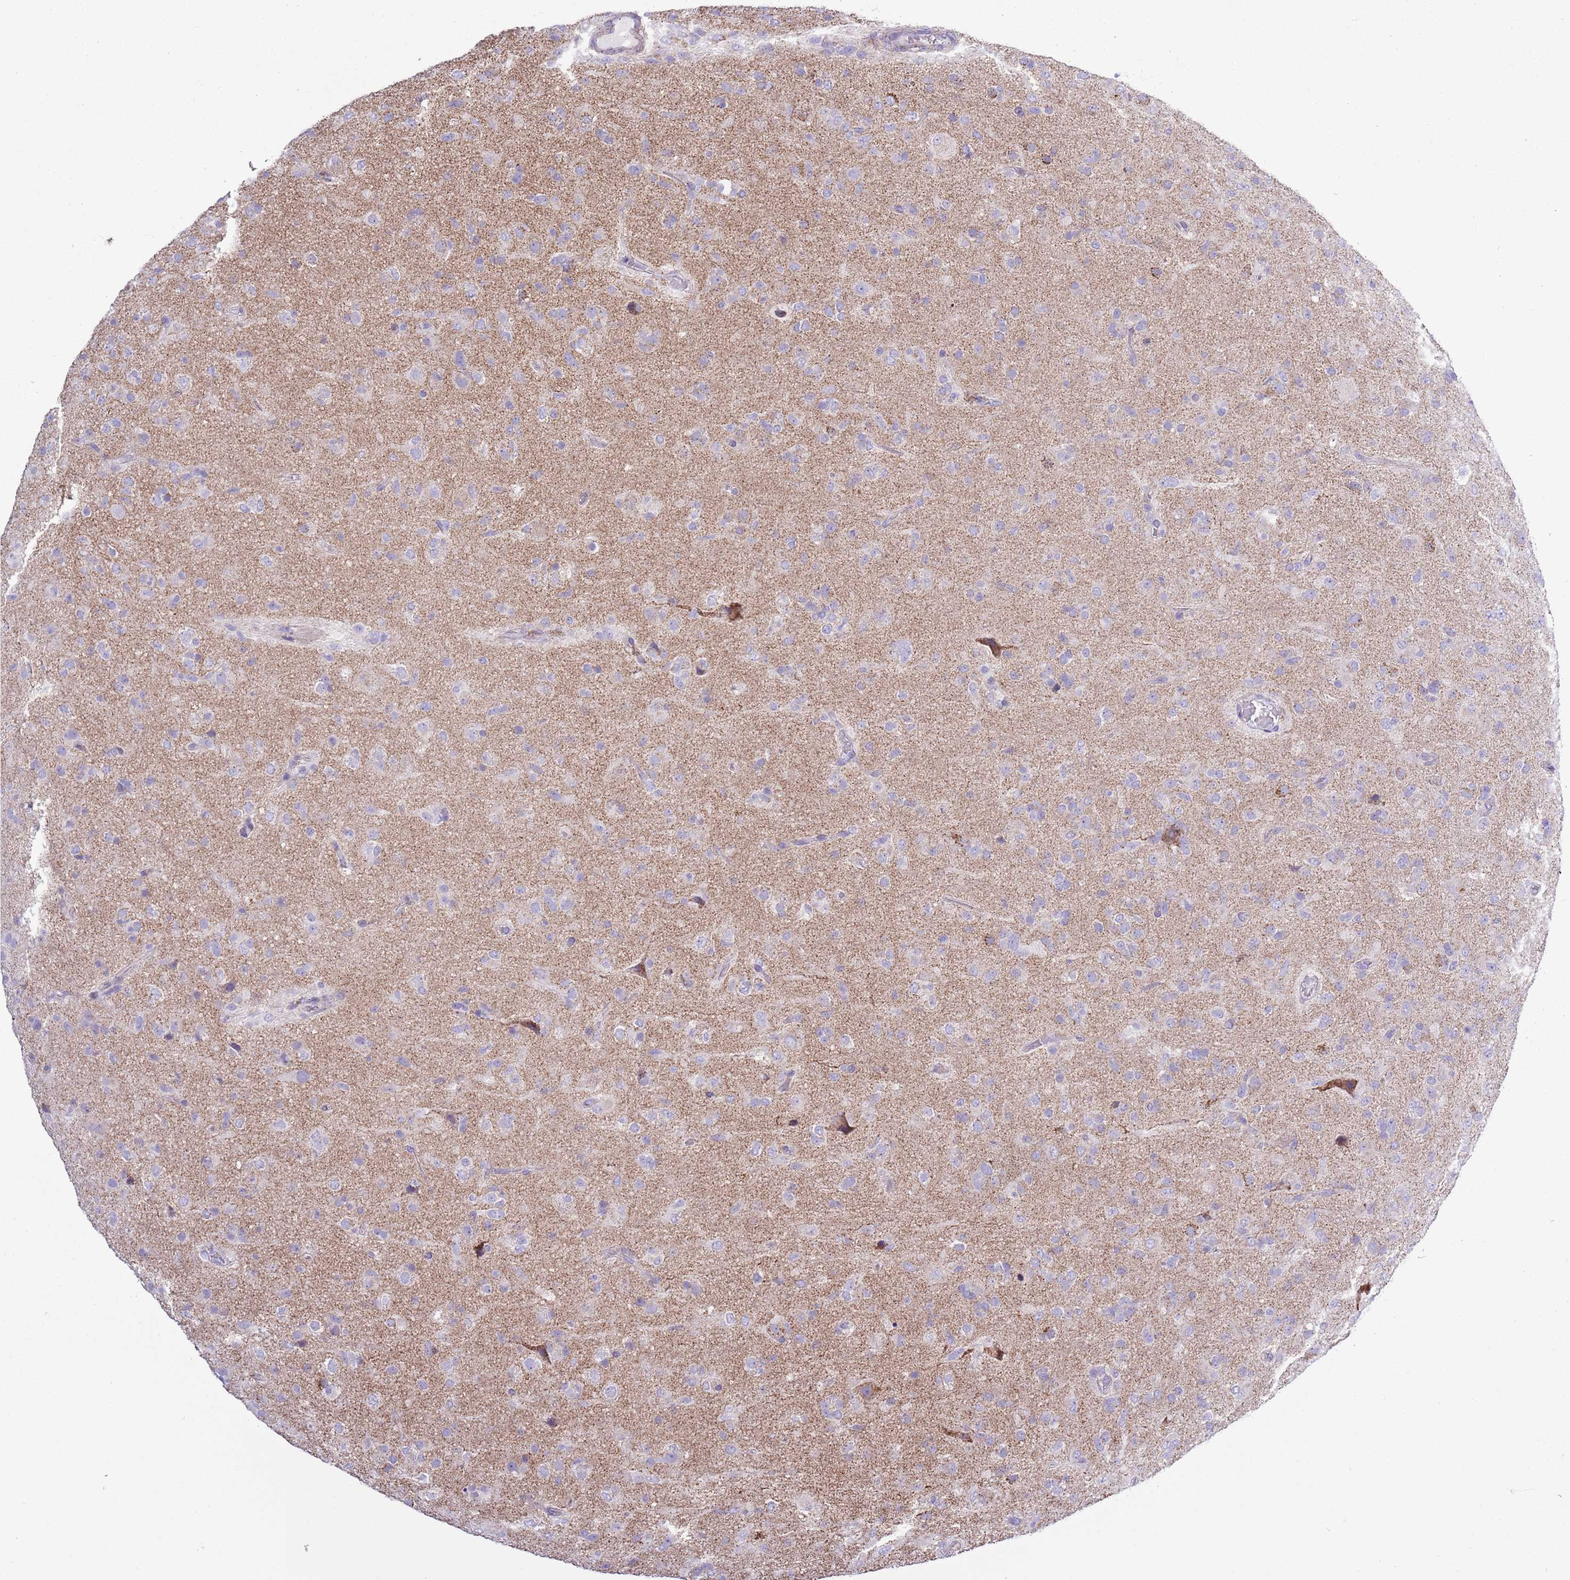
{"staining": {"intensity": "negative", "quantity": "none", "location": "none"}, "tissue": "glioma", "cell_type": "Tumor cells", "image_type": "cancer", "snomed": [{"axis": "morphology", "description": "Glioma, malignant, Low grade"}, {"axis": "topography", "description": "Brain"}], "caption": "This is a photomicrograph of immunohistochemistry staining of glioma, which shows no positivity in tumor cells. (DAB (3,3'-diaminobenzidine) IHC with hematoxylin counter stain).", "gene": "ATP6V1B1", "patient": {"sex": "male", "age": 65}}